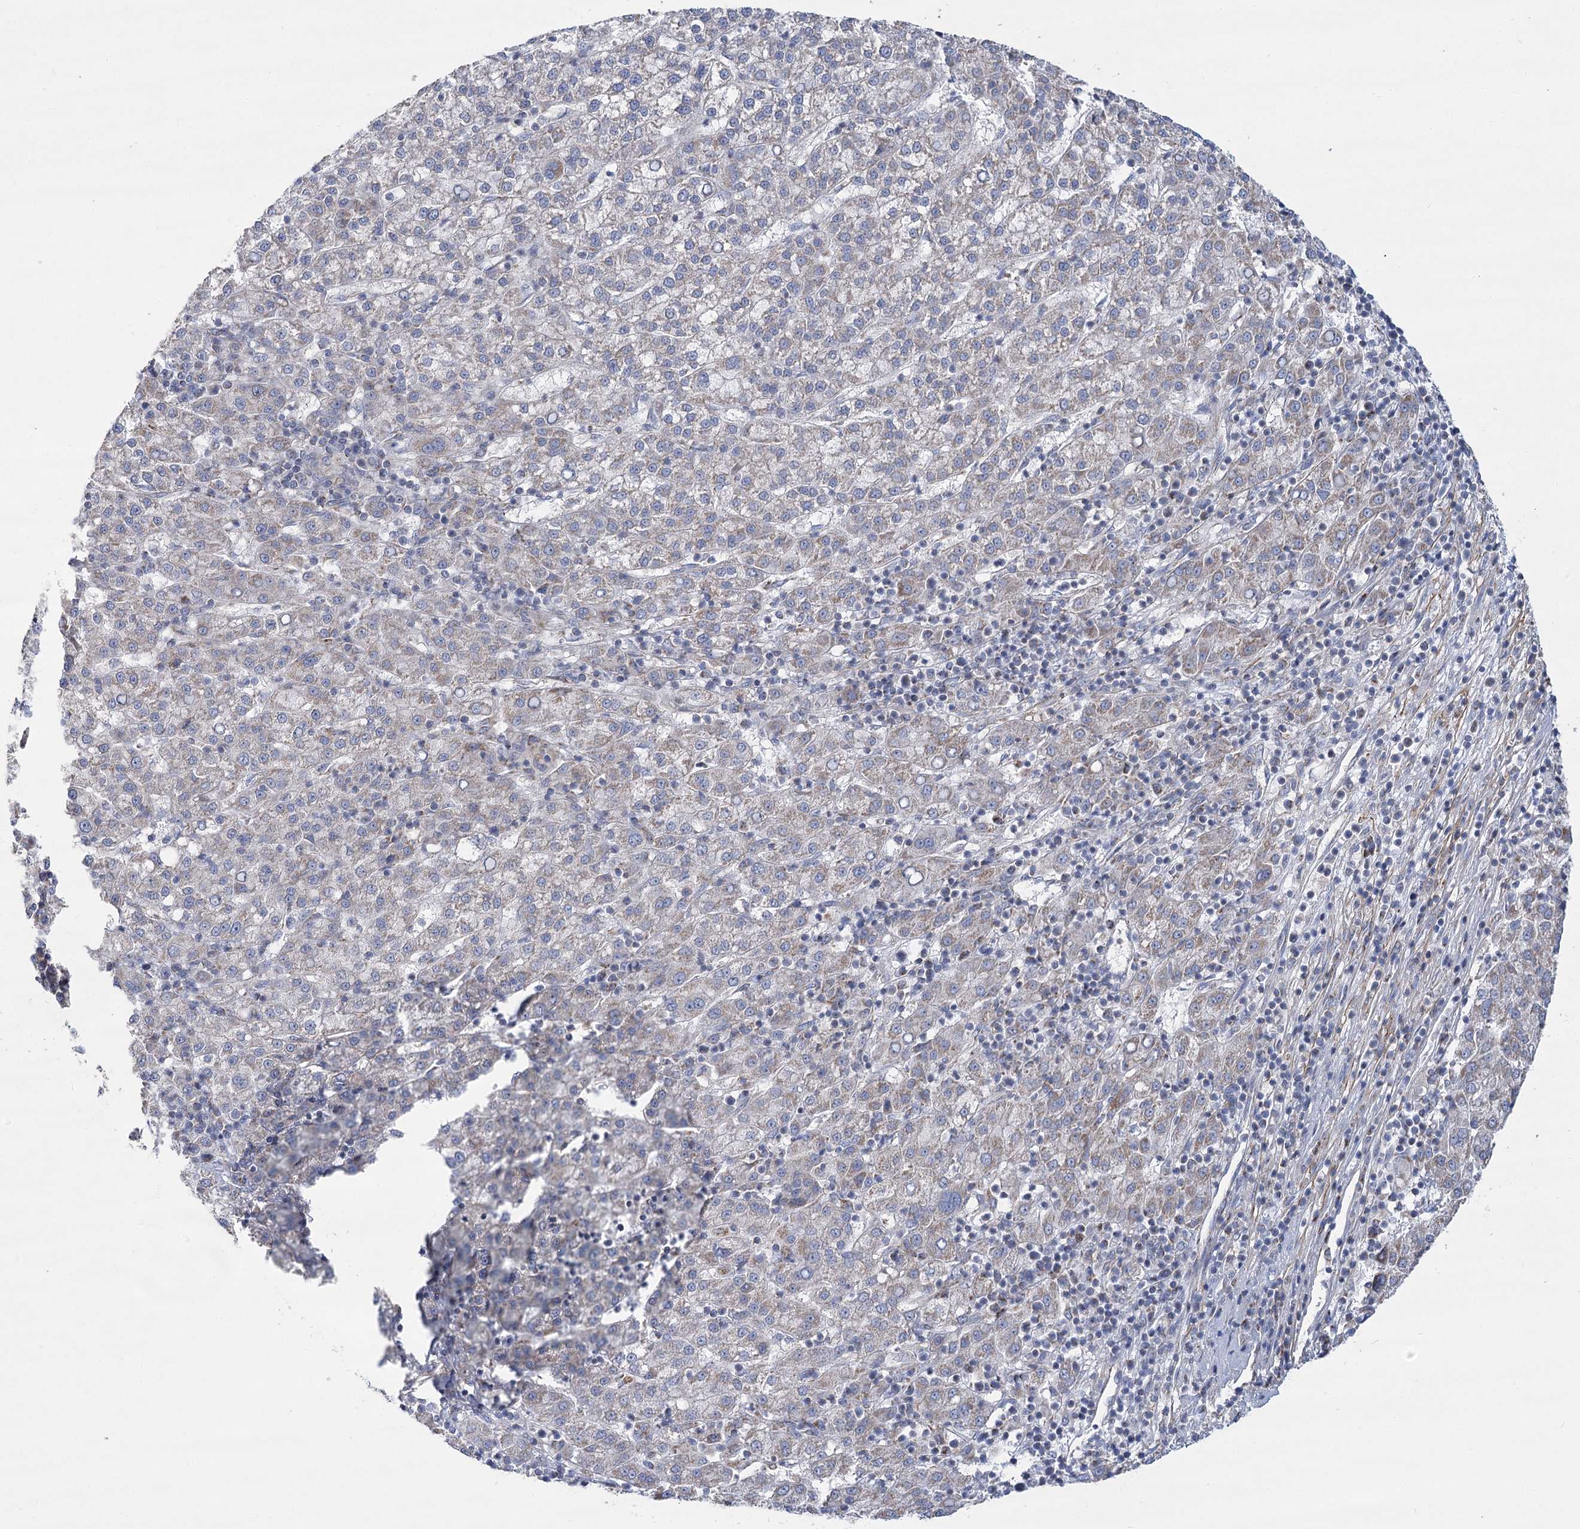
{"staining": {"intensity": "weak", "quantity": "<25%", "location": "cytoplasmic/membranous"}, "tissue": "liver cancer", "cell_type": "Tumor cells", "image_type": "cancer", "snomed": [{"axis": "morphology", "description": "Carcinoma, Hepatocellular, NOS"}, {"axis": "topography", "description": "Liver"}], "caption": "Histopathology image shows no significant protein staining in tumor cells of hepatocellular carcinoma (liver). The staining was performed using DAB (3,3'-diaminobenzidine) to visualize the protein expression in brown, while the nuclei were stained in blue with hematoxylin (Magnification: 20x).", "gene": "SNX7", "patient": {"sex": "female", "age": 58}}